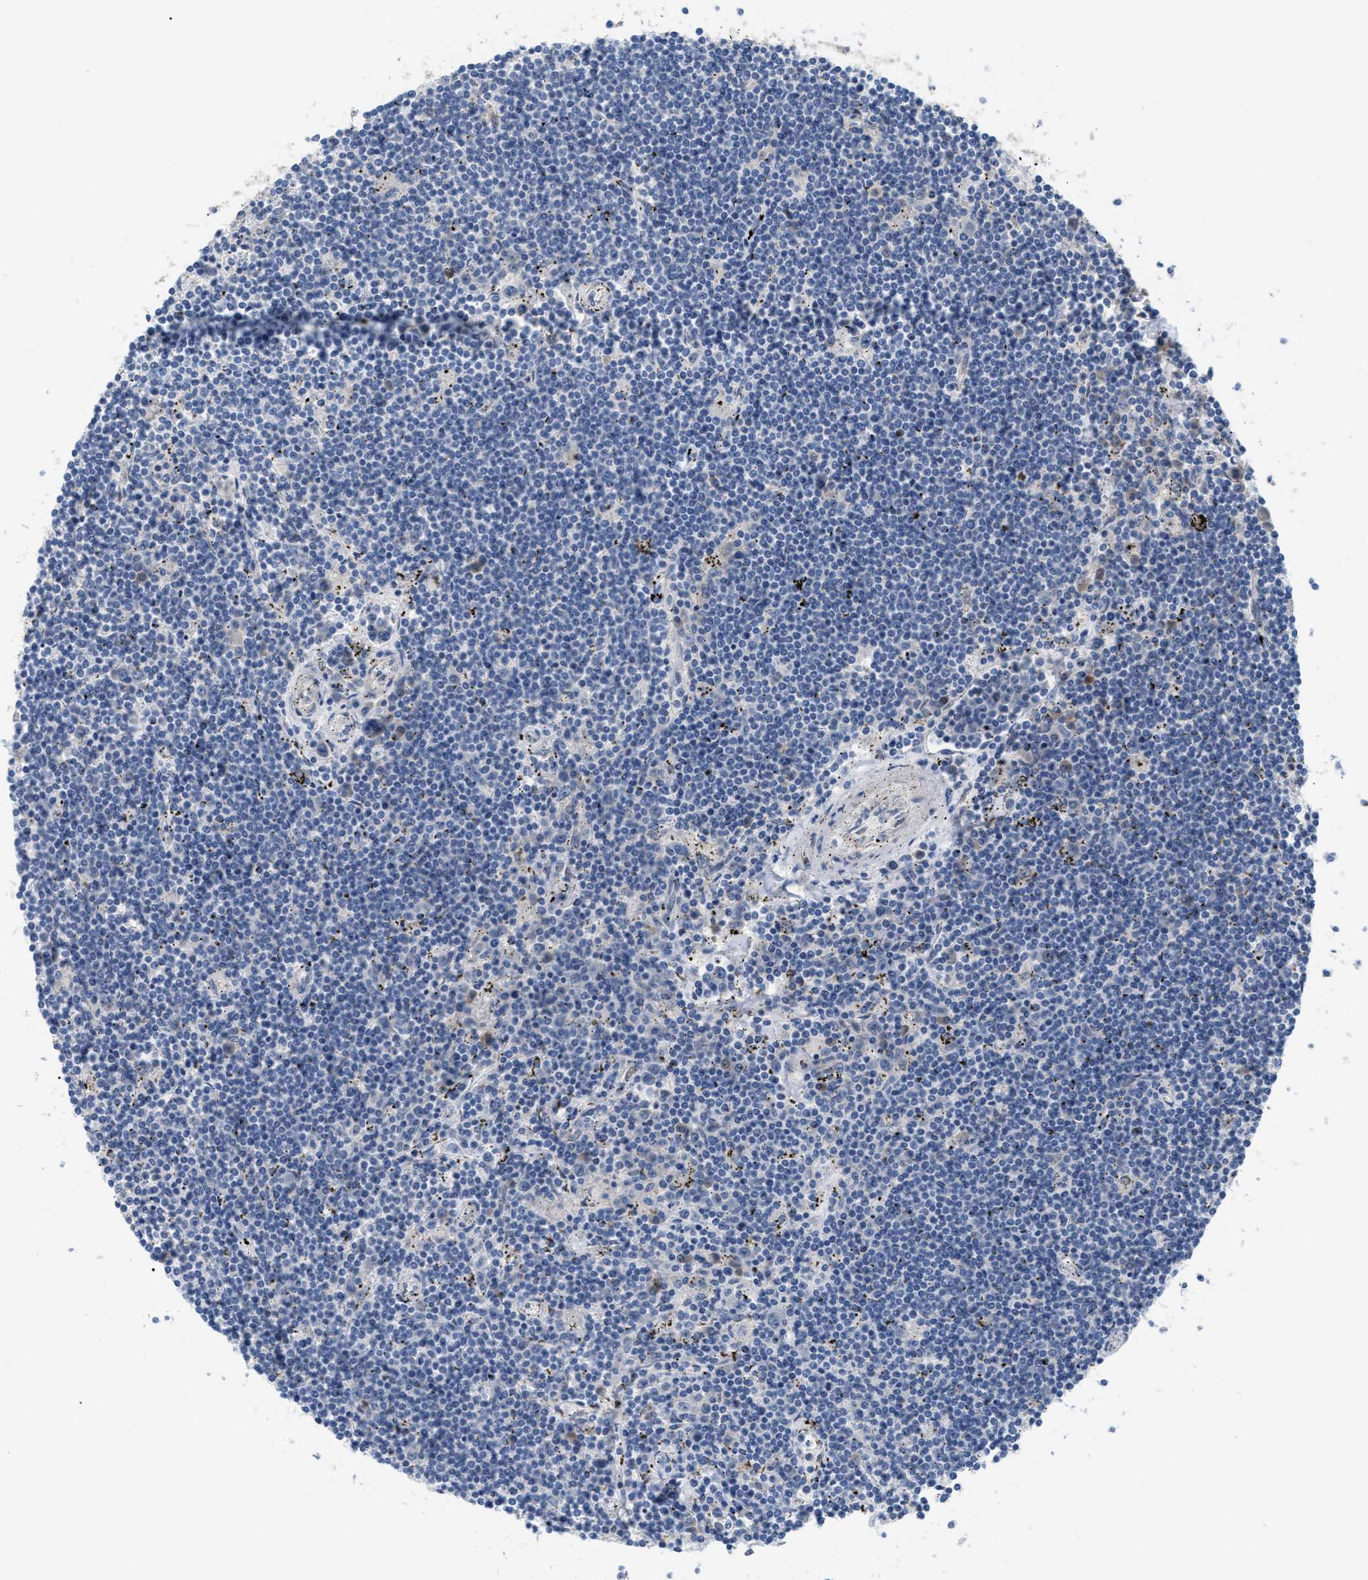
{"staining": {"intensity": "negative", "quantity": "none", "location": "none"}, "tissue": "lymphoma", "cell_type": "Tumor cells", "image_type": "cancer", "snomed": [{"axis": "morphology", "description": "Malignant lymphoma, non-Hodgkin's type, Low grade"}, {"axis": "topography", "description": "Spleen"}], "caption": "This photomicrograph is of malignant lymphoma, non-Hodgkin's type (low-grade) stained with immunohistochemistry (IHC) to label a protein in brown with the nuclei are counter-stained blue. There is no expression in tumor cells.", "gene": "DHX58", "patient": {"sex": "male", "age": 76}}